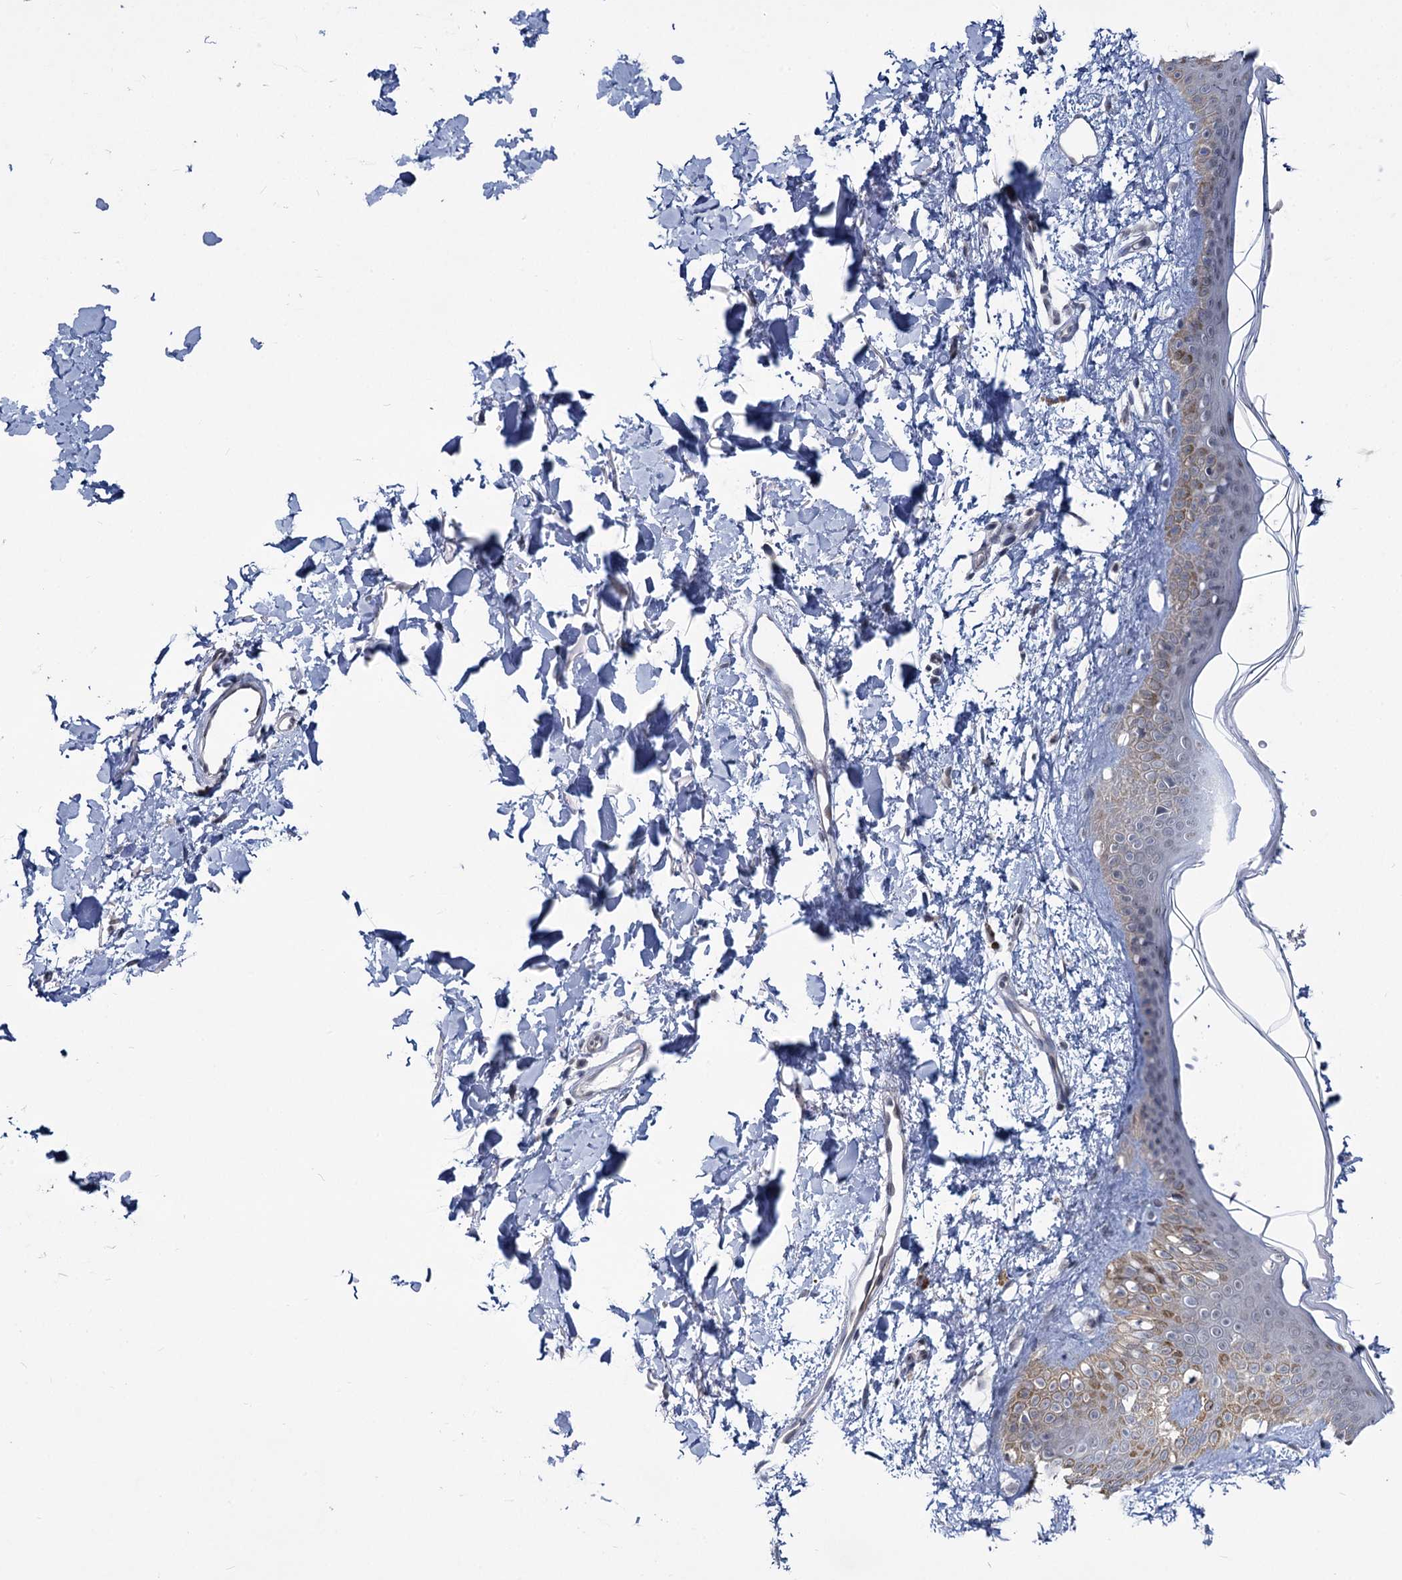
{"staining": {"intensity": "negative", "quantity": "none", "location": "none"}, "tissue": "skin", "cell_type": "Fibroblasts", "image_type": "normal", "snomed": [{"axis": "morphology", "description": "Normal tissue, NOS"}, {"axis": "topography", "description": "Skin"}], "caption": "The image shows no staining of fibroblasts in benign skin. (Immunohistochemistry, brightfield microscopy, high magnification).", "gene": "MBLAC2", "patient": {"sex": "female", "age": 58}}